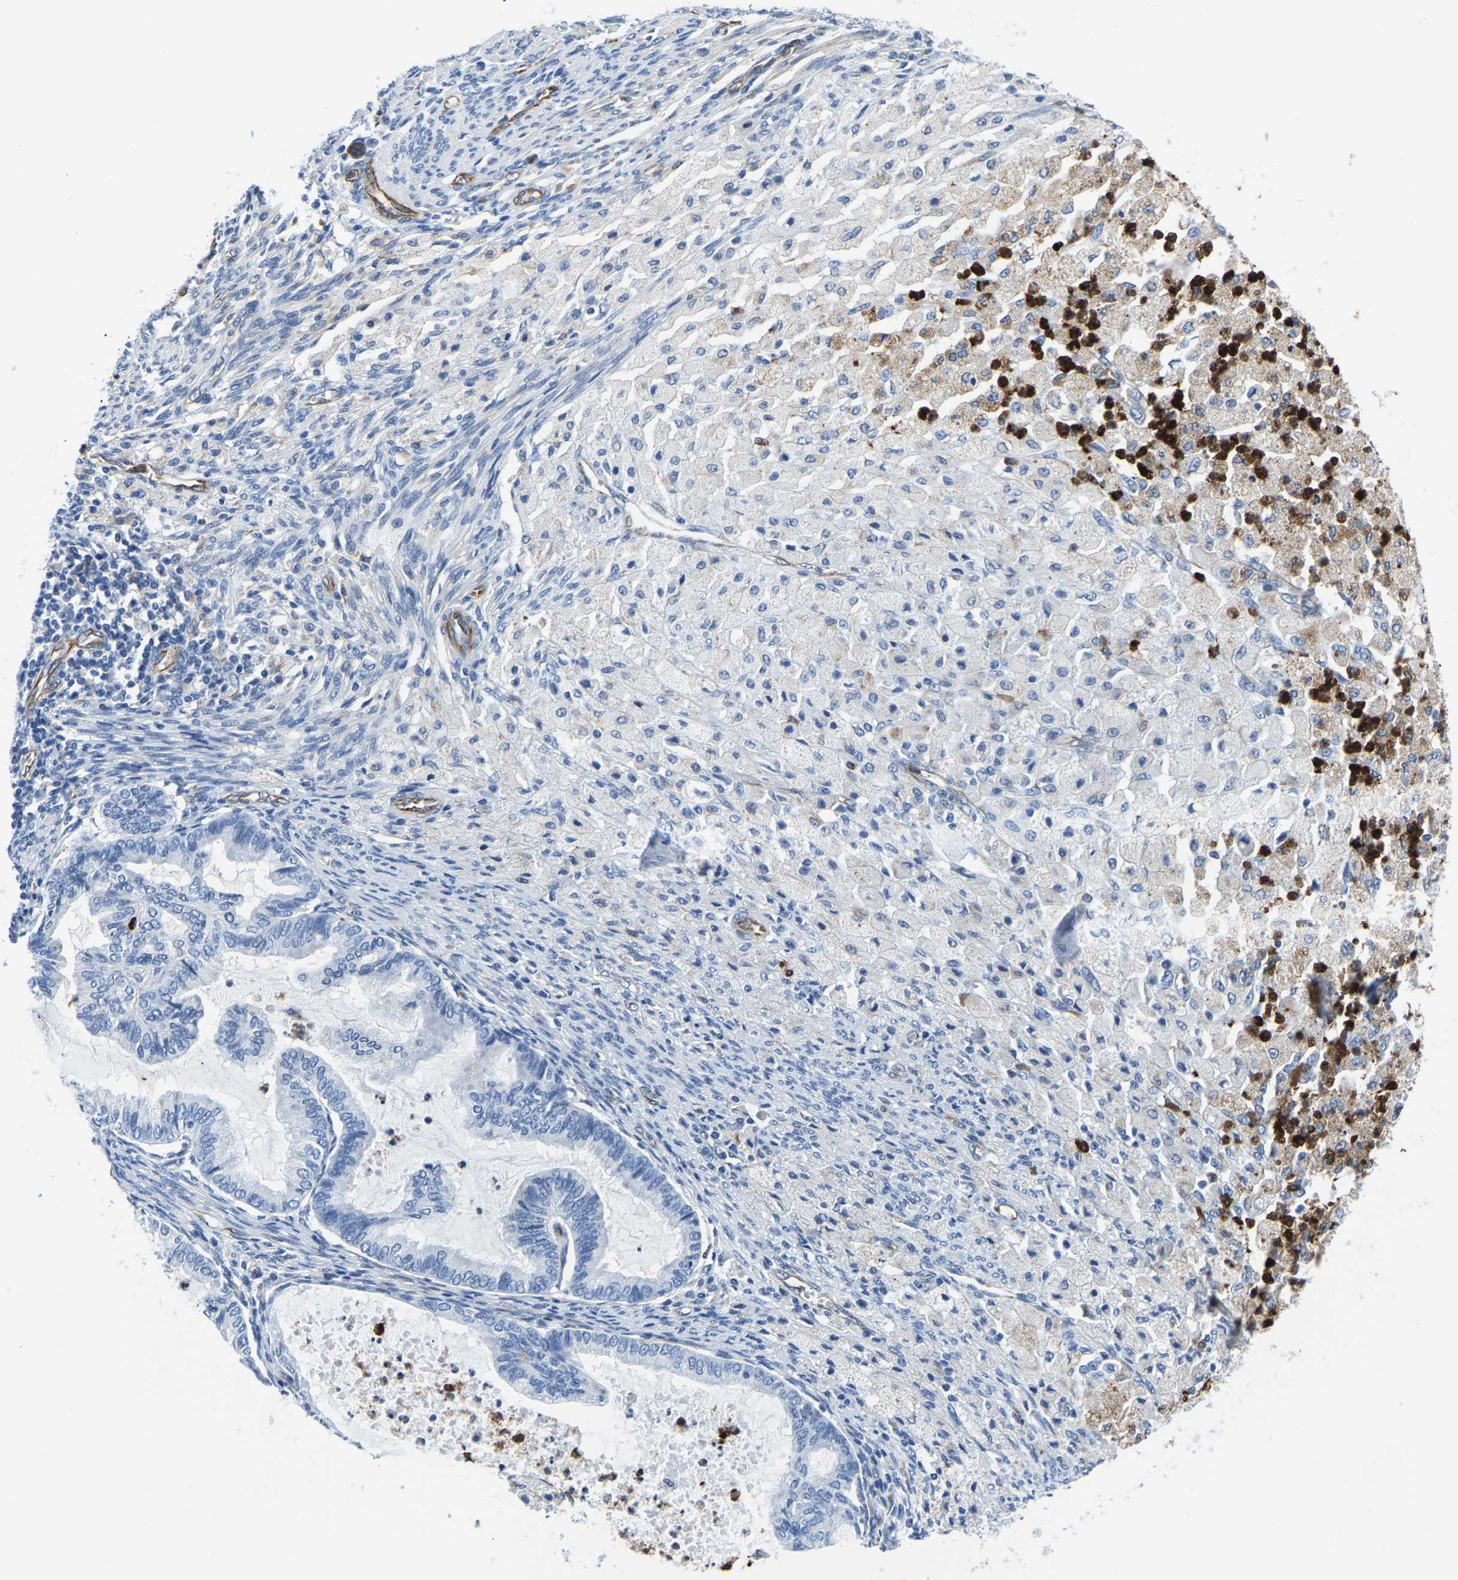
{"staining": {"intensity": "negative", "quantity": "none", "location": "none"}, "tissue": "cervical cancer", "cell_type": "Tumor cells", "image_type": "cancer", "snomed": [{"axis": "morphology", "description": "Normal tissue, NOS"}, {"axis": "morphology", "description": "Adenocarcinoma, NOS"}, {"axis": "topography", "description": "Cervix"}, {"axis": "topography", "description": "Endometrium"}], "caption": "A histopathology image of cervical cancer (adenocarcinoma) stained for a protein demonstrates no brown staining in tumor cells.", "gene": "MS4A3", "patient": {"sex": "female", "age": 86}}